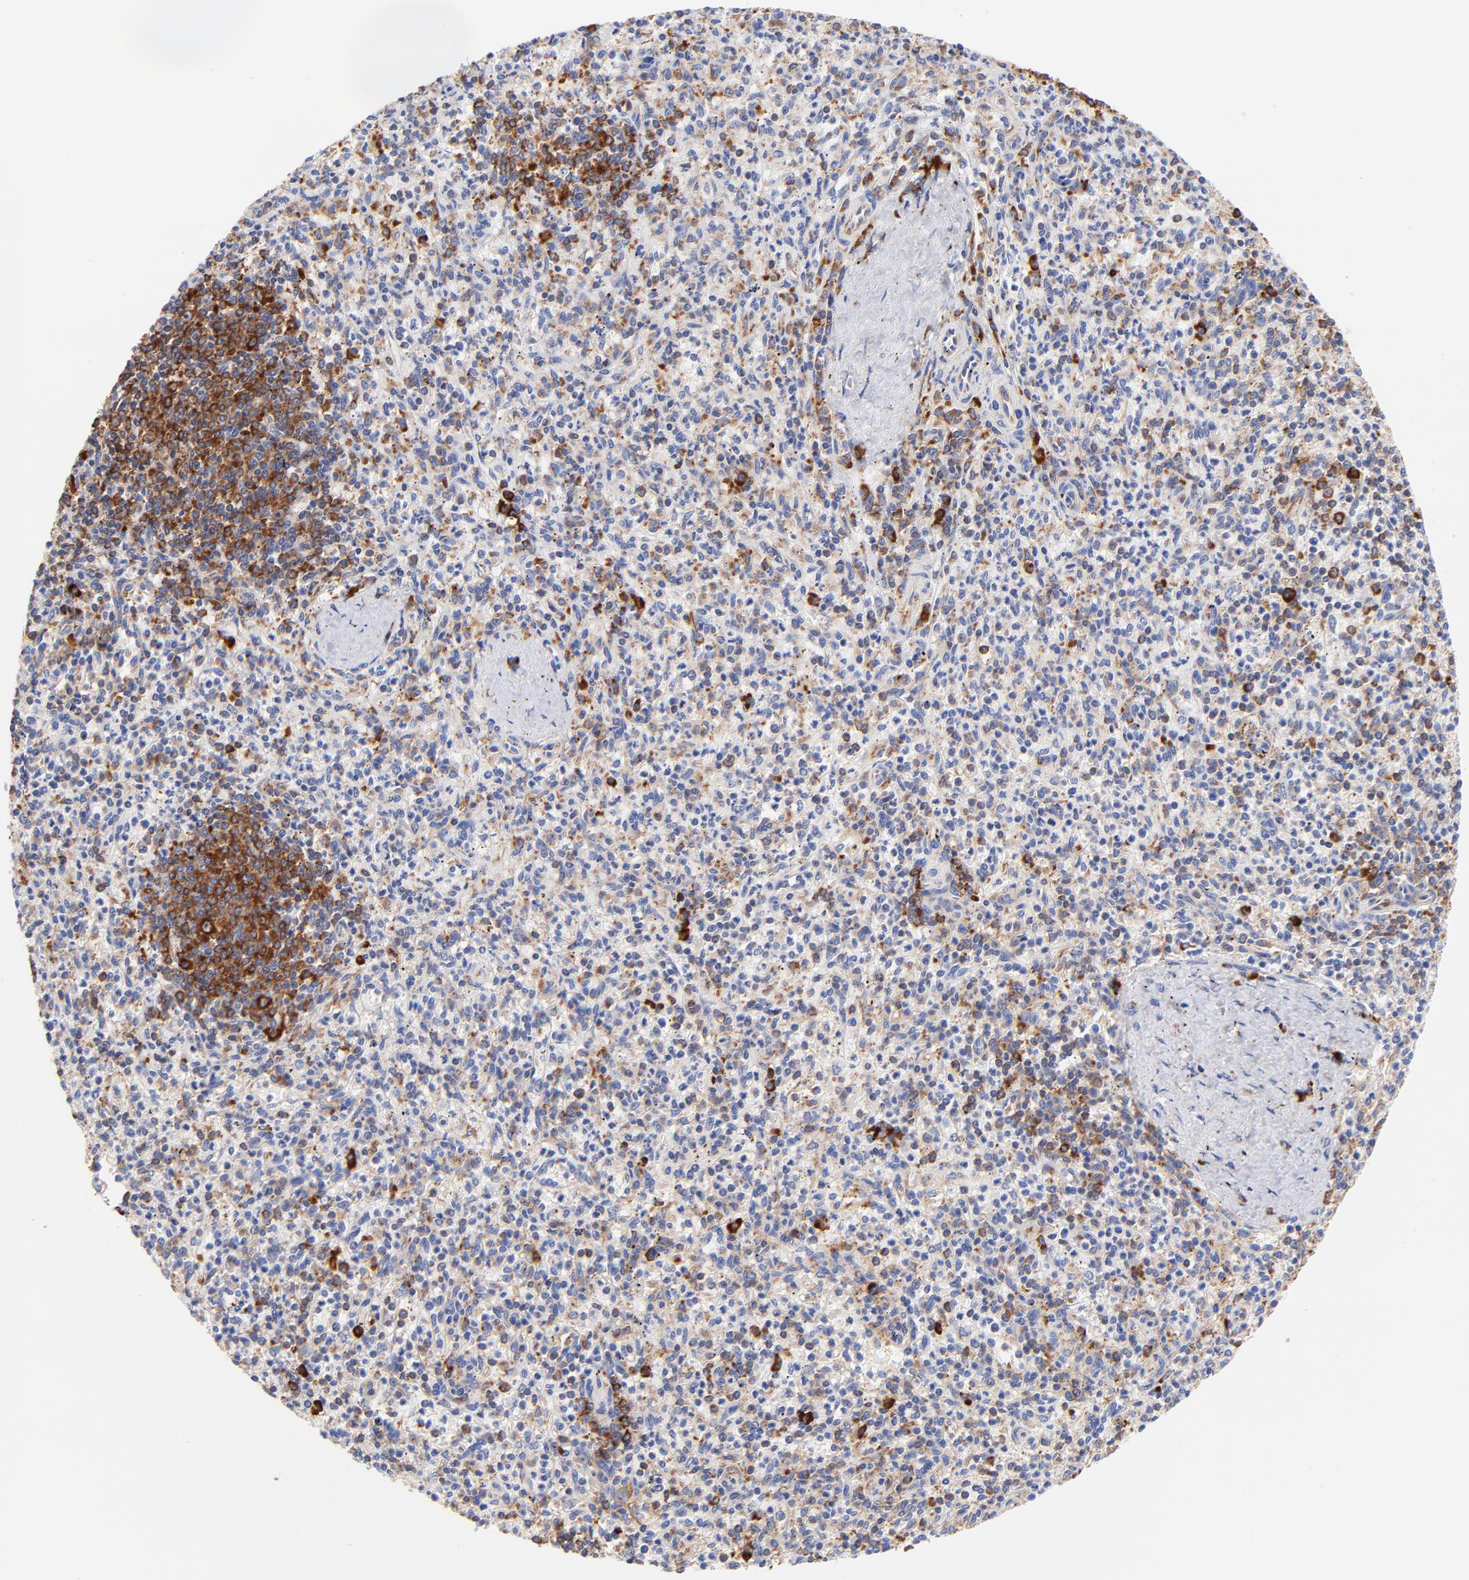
{"staining": {"intensity": "weak", "quantity": "25%-75%", "location": "cytoplasmic/membranous"}, "tissue": "spleen", "cell_type": "Cells in red pulp", "image_type": "normal", "snomed": [{"axis": "morphology", "description": "Normal tissue, NOS"}, {"axis": "topography", "description": "Spleen"}], "caption": "Weak cytoplasmic/membranous protein staining is seen in about 25%-75% of cells in red pulp in spleen. The staining was performed using DAB to visualize the protein expression in brown, while the nuclei were stained in blue with hematoxylin (Magnification: 20x).", "gene": "RPL27", "patient": {"sex": "male", "age": 72}}